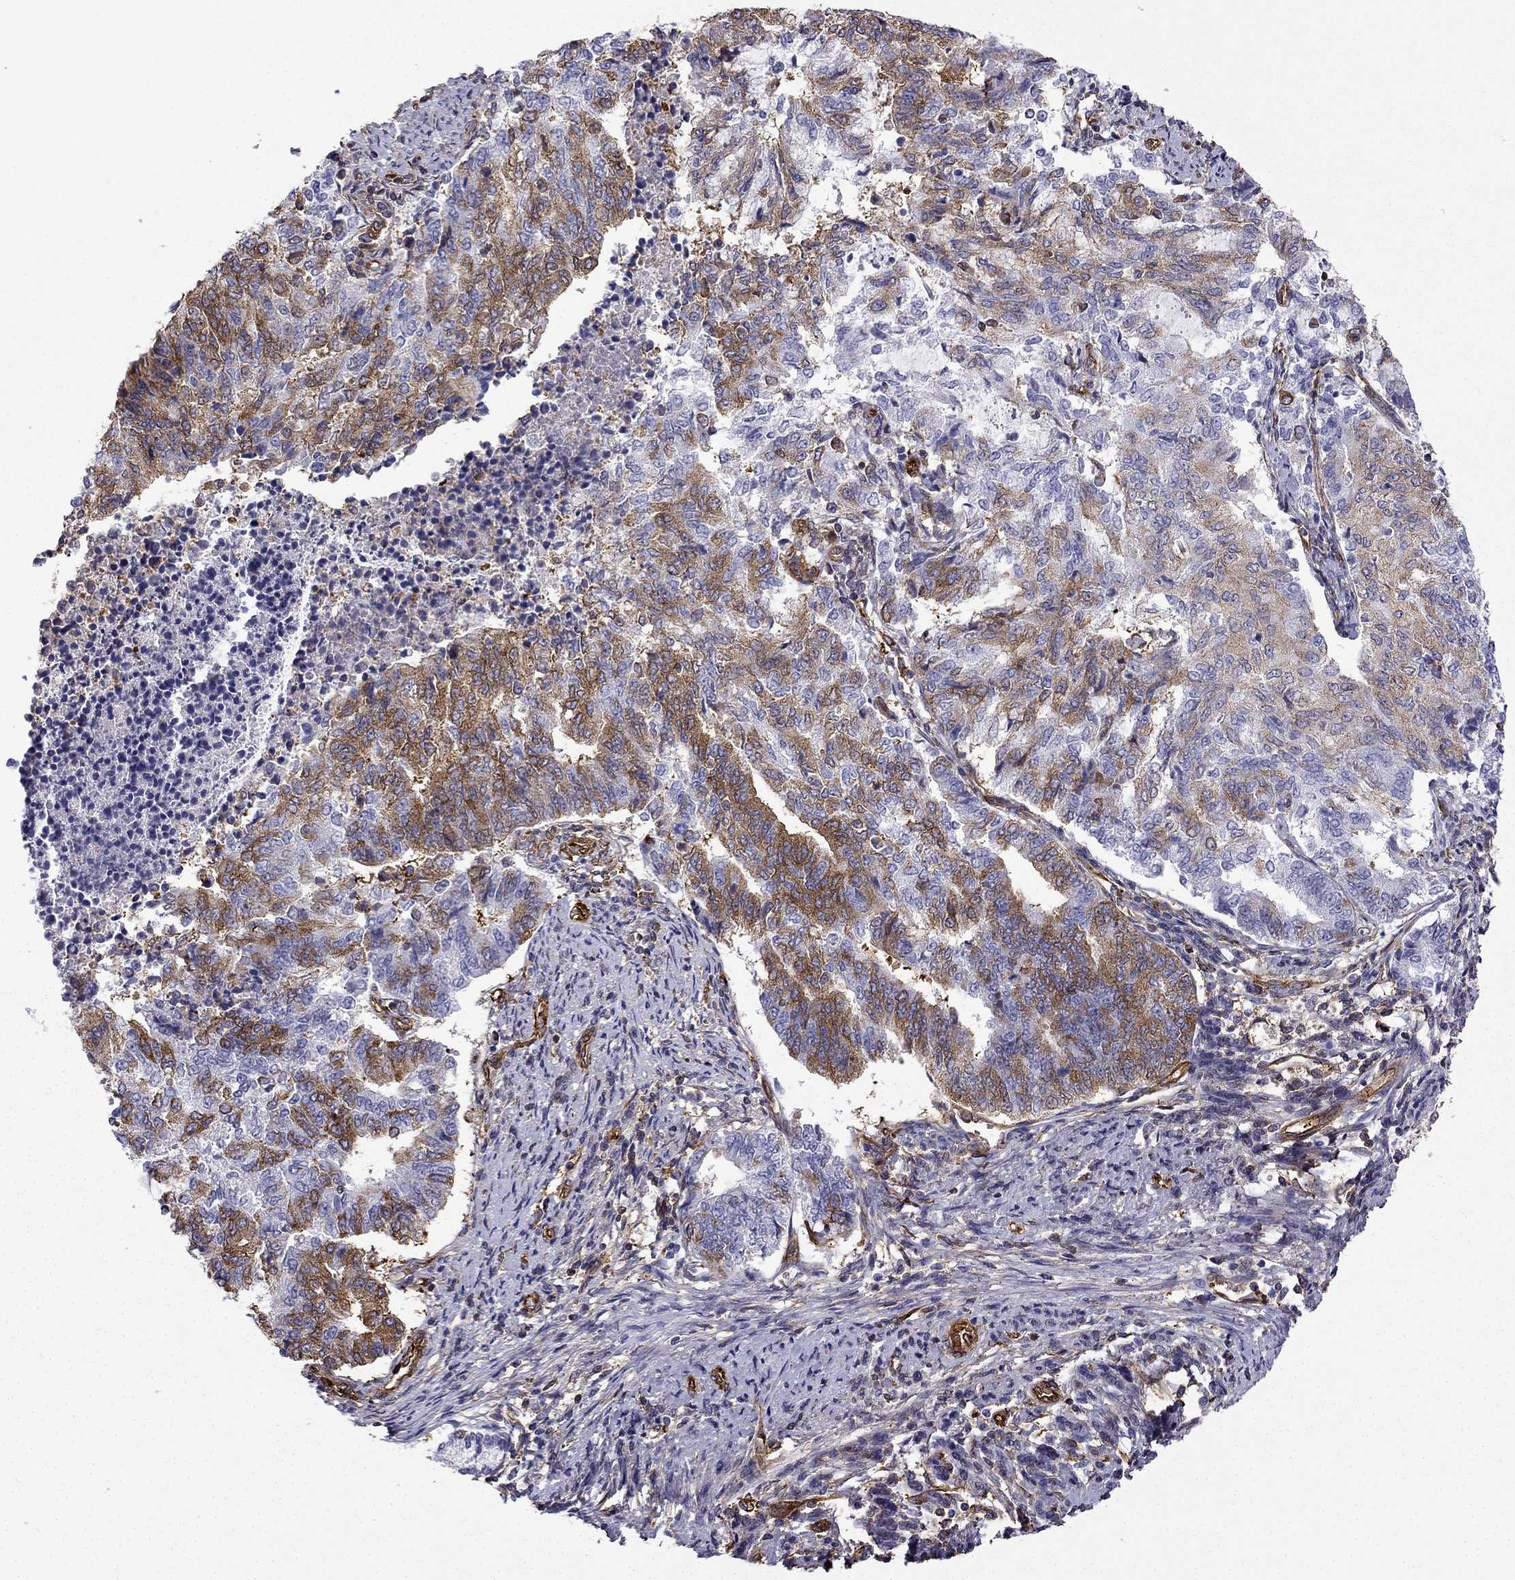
{"staining": {"intensity": "strong", "quantity": "25%-75%", "location": "cytoplasmic/membranous"}, "tissue": "endometrial cancer", "cell_type": "Tumor cells", "image_type": "cancer", "snomed": [{"axis": "morphology", "description": "Adenocarcinoma, NOS"}, {"axis": "topography", "description": "Endometrium"}], "caption": "Immunohistochemistry (IHC) of endometrial cancer displays high levels of strong cytoplasmic/membranous positivity in about 25%-75% of tumor cells.", "gene": "MAP4", "patient": {"sex": "female", "age": 65}}